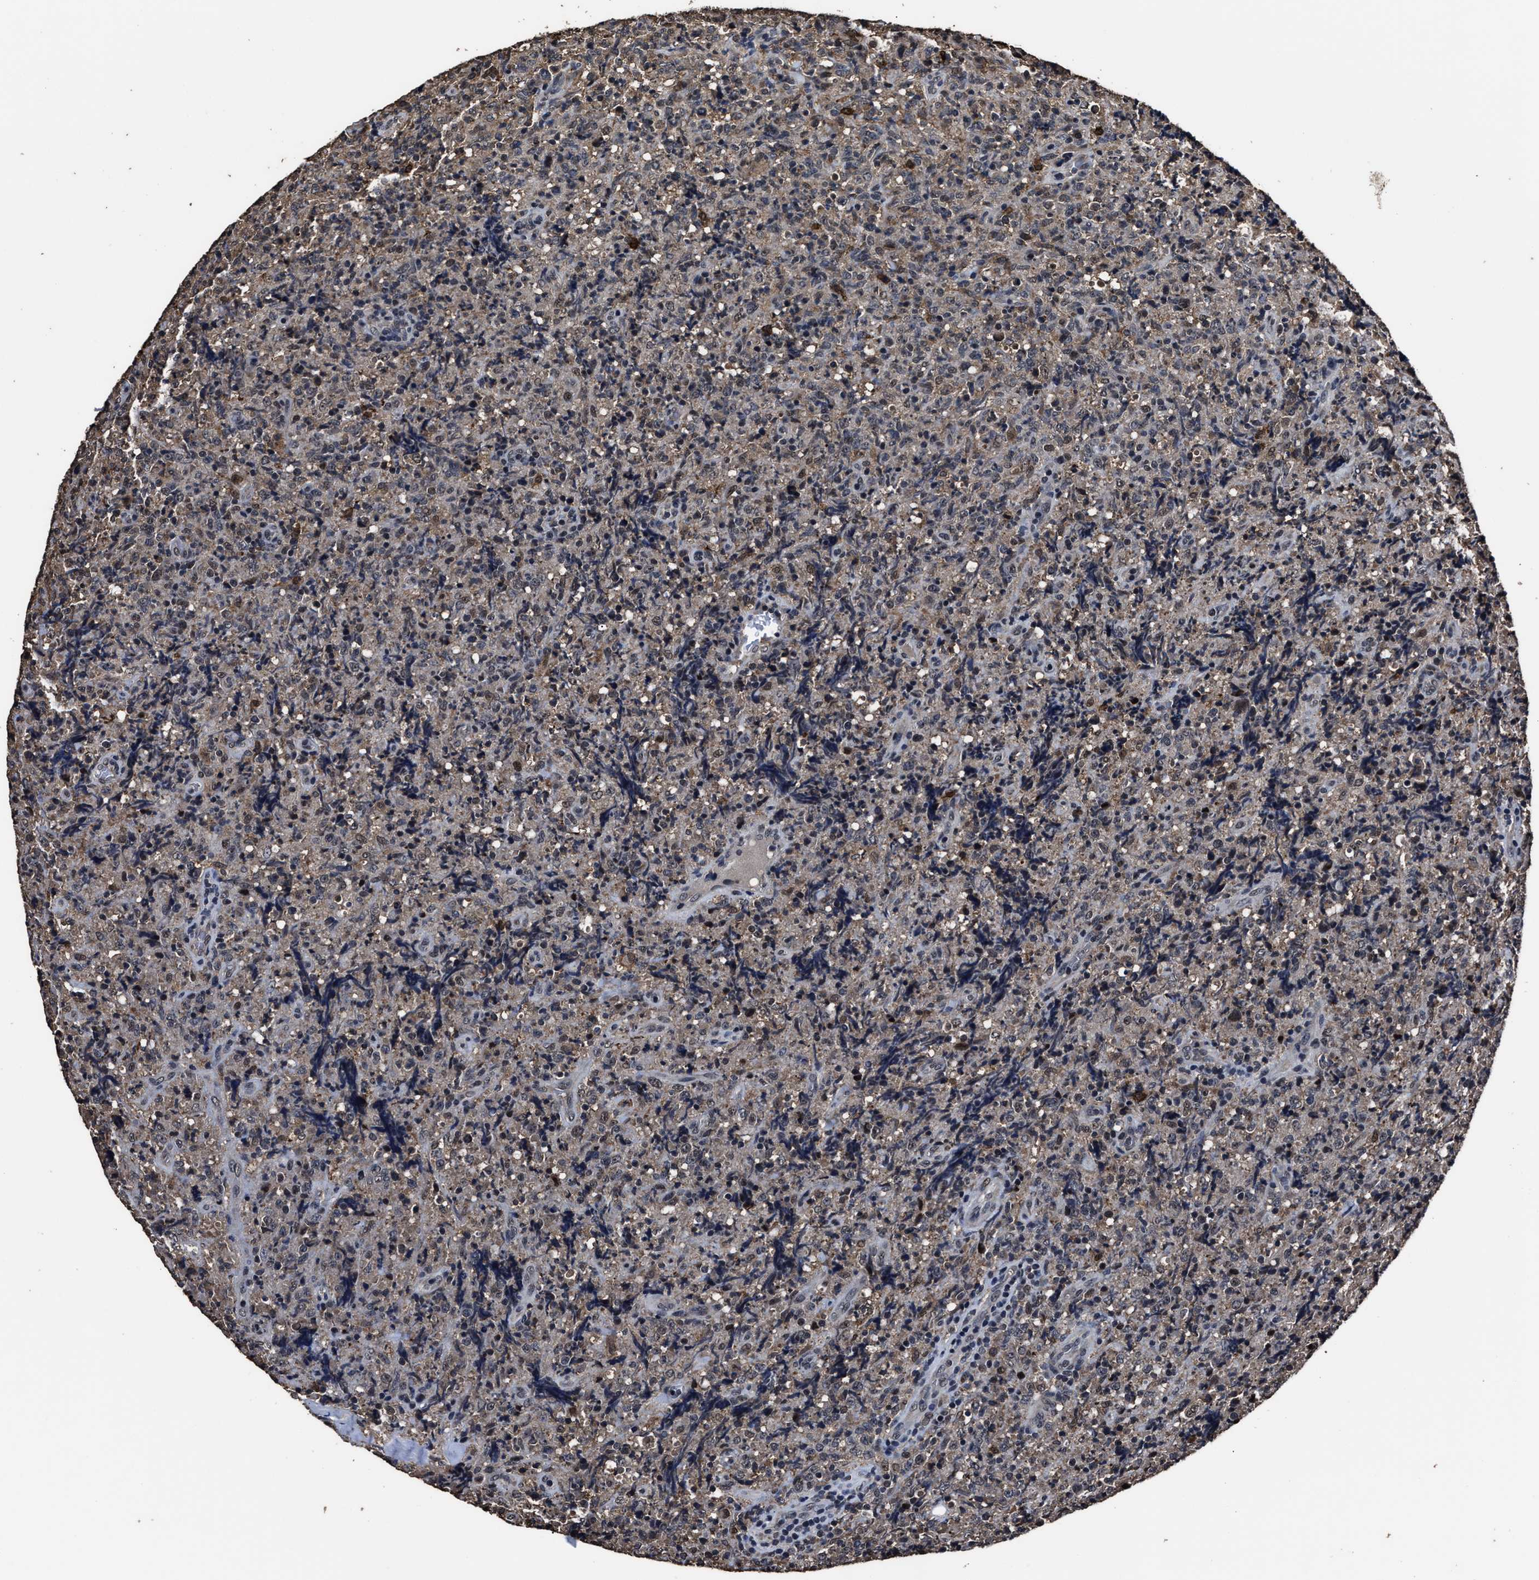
{"staining": {"intensity": "moderate", "quantity": "<25%", "location": "nuclear"}, "tissue": "lymphoma", "cell_type": "Tumor cells", "image_type": "cancer", "snomed": [{"axis": "morphology", "description": "Malignant lymphoma, non-Hodgkin's type, High grade"}, {"axis": "topography", "description": "Tonsil"}], "caption": "Human lymphoma stained for a protein (brown) shows moderate nuclear positive positivity in about <25% of tumor cells.", "gene": "RSBN1L", "patient": {"sex": "female", "age": 36}}